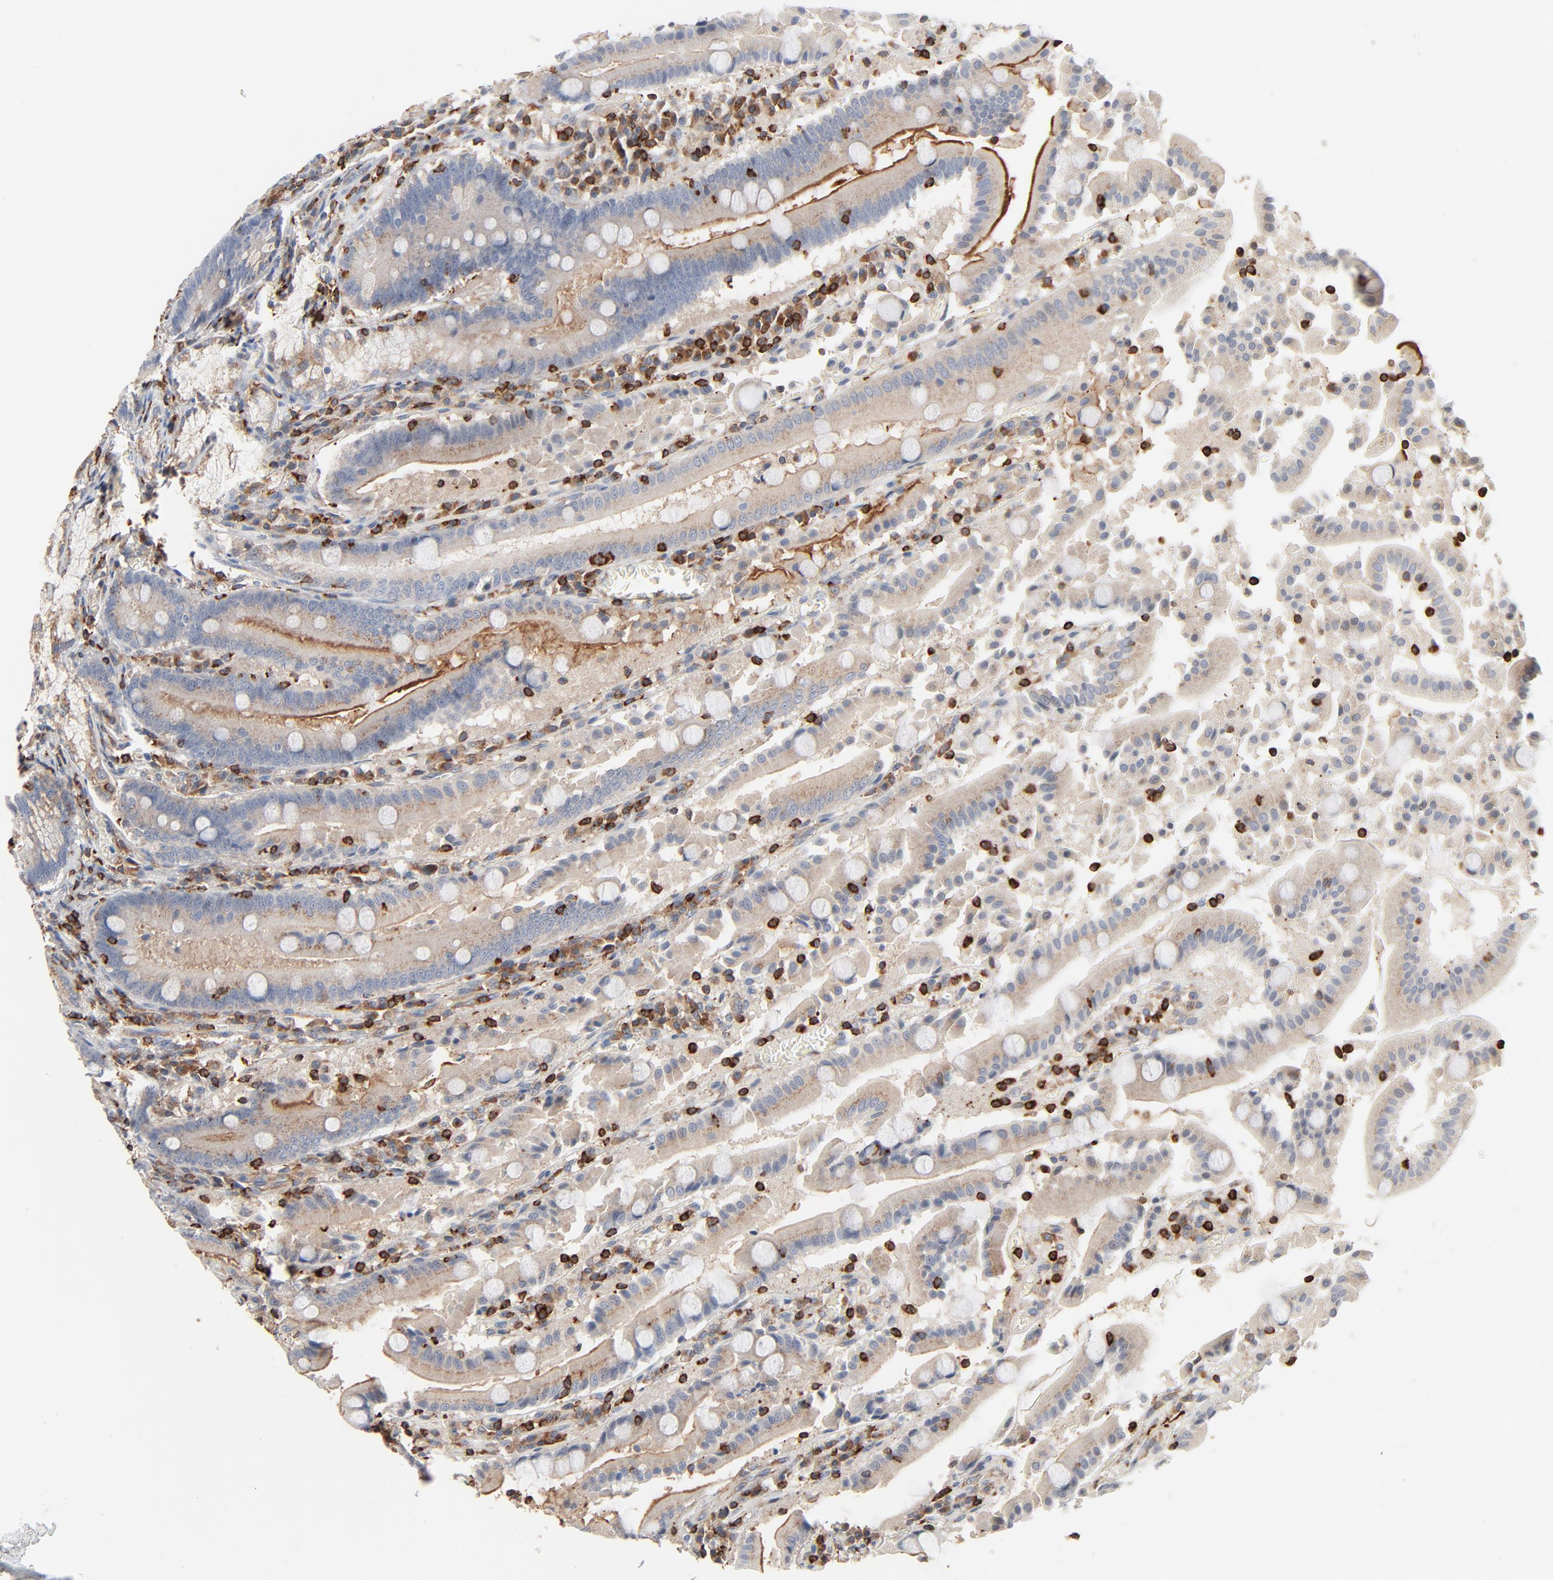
{"staining": {"intensity": "weak", "quantity": ">75%", "location": "cytoplasmic/membranous"}, "tissue": "stomach", "cell_type": "Glandular cells", "image_type": "normal", "snomed": [{"axis": "morphology", "description": "Normal tissue, NOS"}, {"axis": "topography", "description": "Stomach, lower"}], "caption": "Benign stomach demonstrates weak cytoplasmic/membranous staining in about >75% of glandular cells.", "gene": "SH3KBP1", "patient": {"sex": "male", "age": 56}}